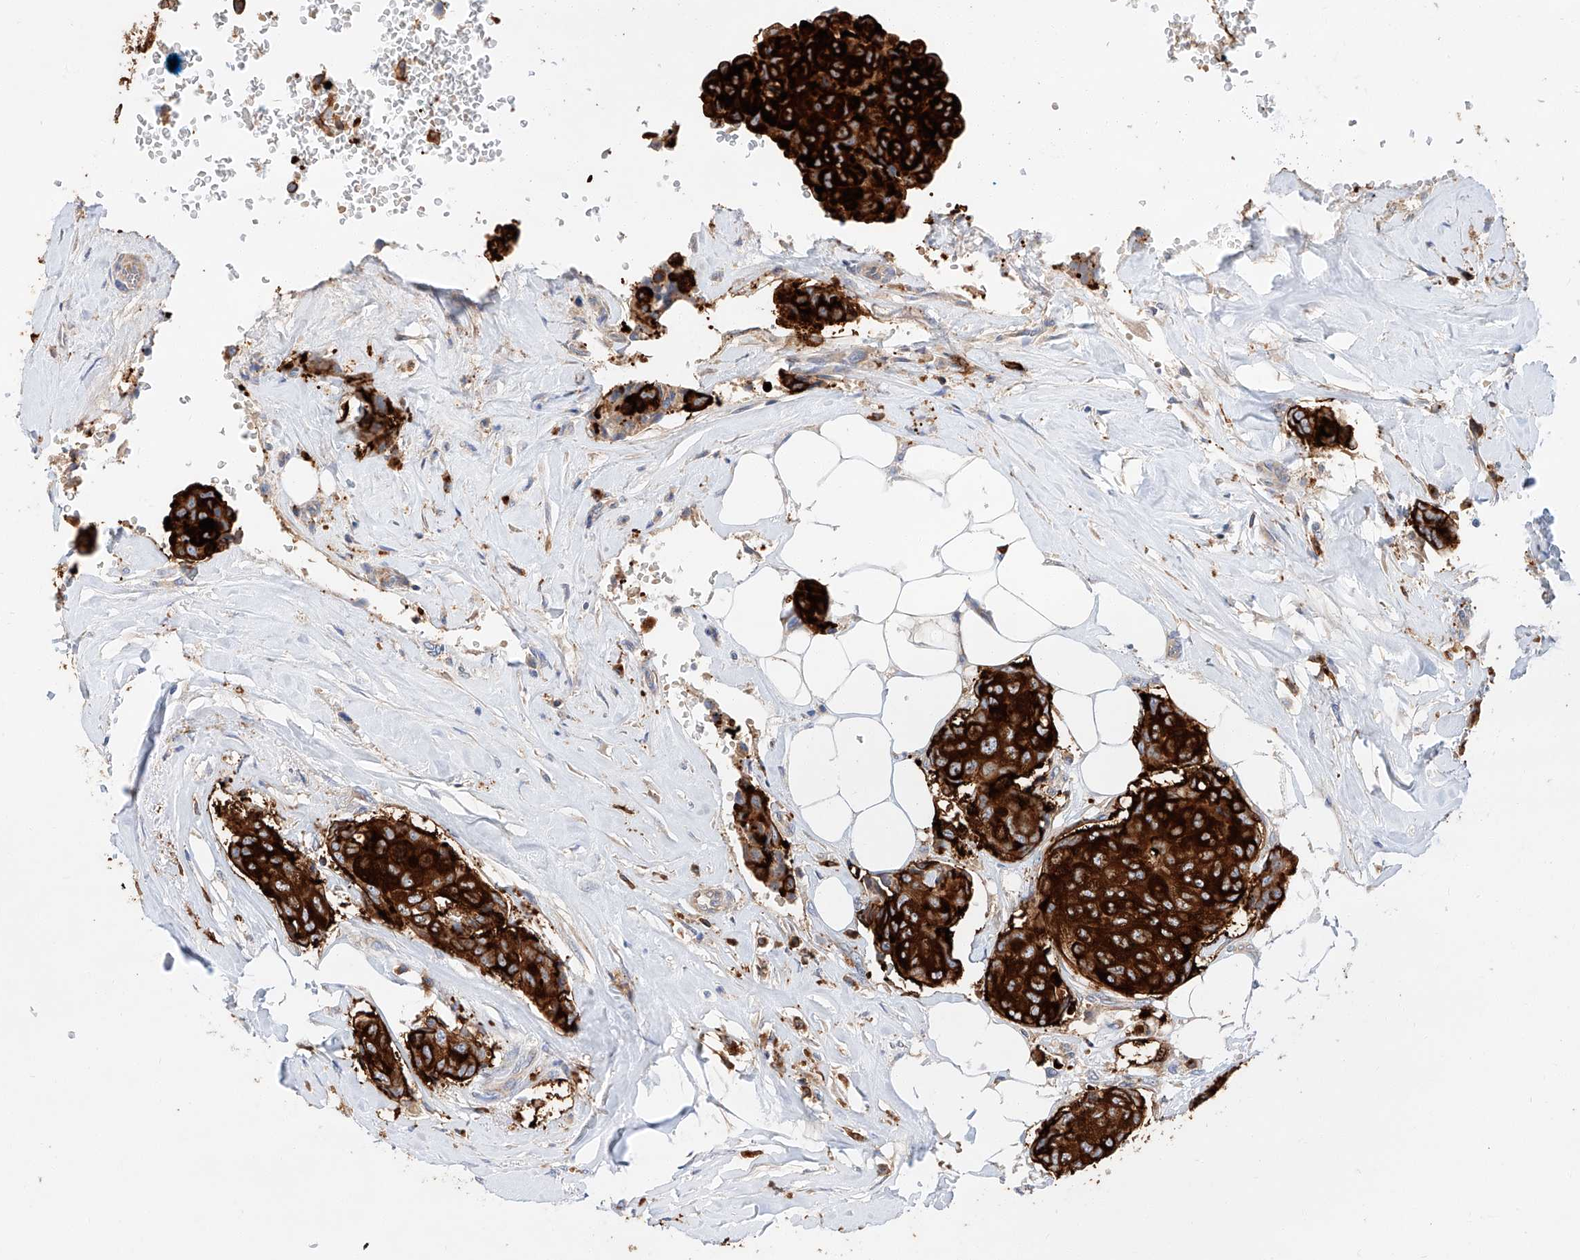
{"staining": {"intensity": "strong", "quantity": ">75%", "location": "cytoplasmic/membranous"}, "tissue": "breast cancer", "cell_type": "Tumor cells", "image_type": "cancer", "snomed": [{"axis": "morphology", "description": "Duct carcinoma"}, {"axis": "topography", "description": "Breast"}], "caption": "Intraductal carcinoma (breast) was stained to show a protein in brown. There is high levels of strong cytoplasmic/membranous expression in about >75% of tumor cells.", "gene": "GLMN", "patient": {"sex": "female", "age": 80}}